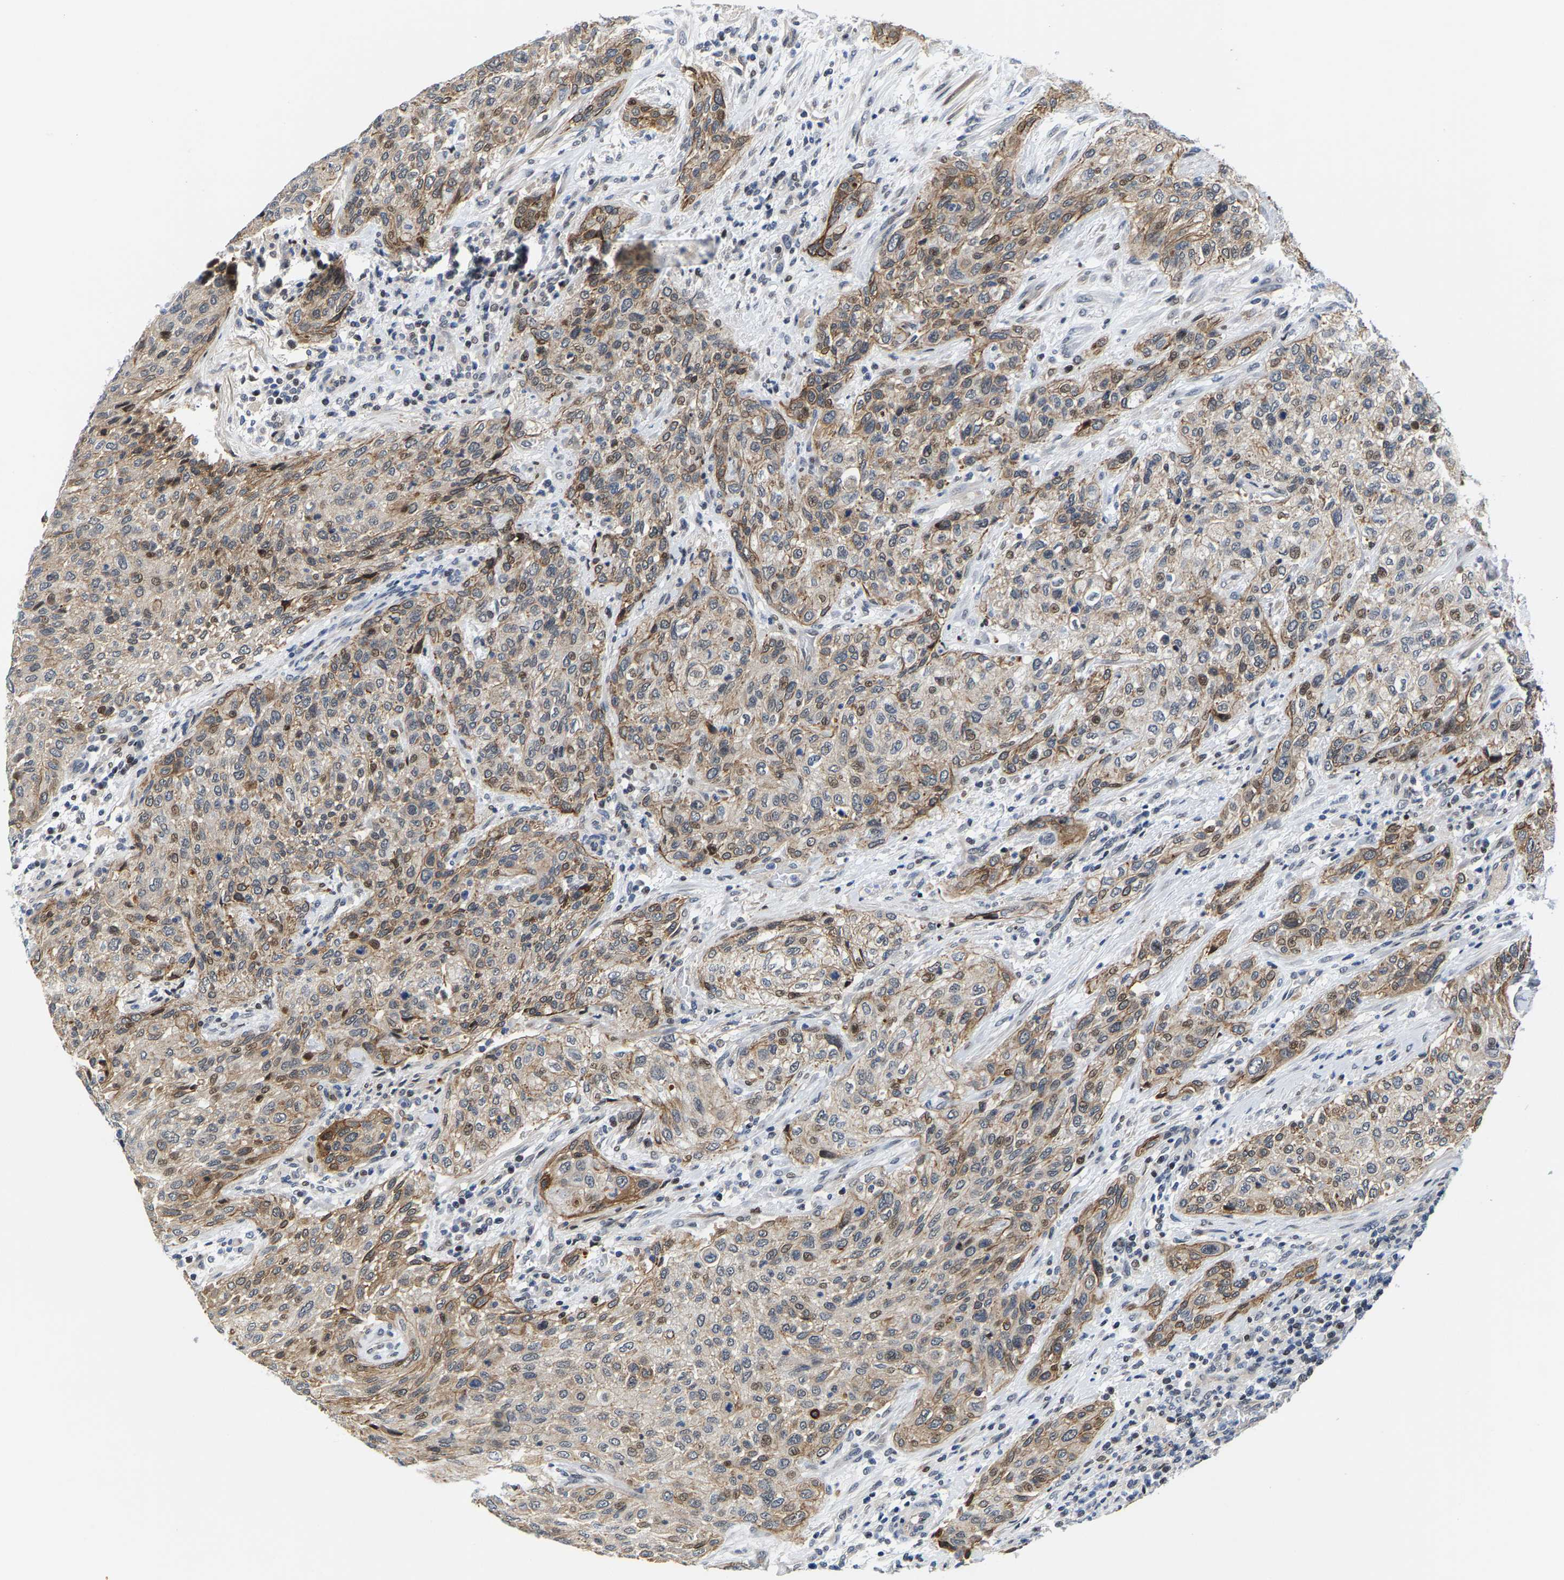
{"staining": {"intensity": "moderate", "quantity": ">75%", "location": "cytoplasmic/membranous,nuclear"}, "tissue": "urothelial cancer", "cell_type": "Tumor cells", "image_type": "cancer", "snomed": [{"axis": "morphology", "description": "Urothelial carcinoma, Low grade"}, {"axis": "morphology", "description": "Urothelial carcinoma, High grade"}, {"axis": "topography", "description": "Urinary bladder"}], "caption": "Urothelial carcinoma (low-grade) stained with DAB immunohistochemistry displays medium levels of moderate cytoplasmic/membranous and nuclear expression in about >75% of tumor cells. The protein is stained brown, and the nuclei are stained in blue (DAB (3,3'-diaminobenzidine) IHC with brightfield microscopy, high magnification).", "gene": "GTPBP10", "patient": {"sex": "male", "age": 35}}